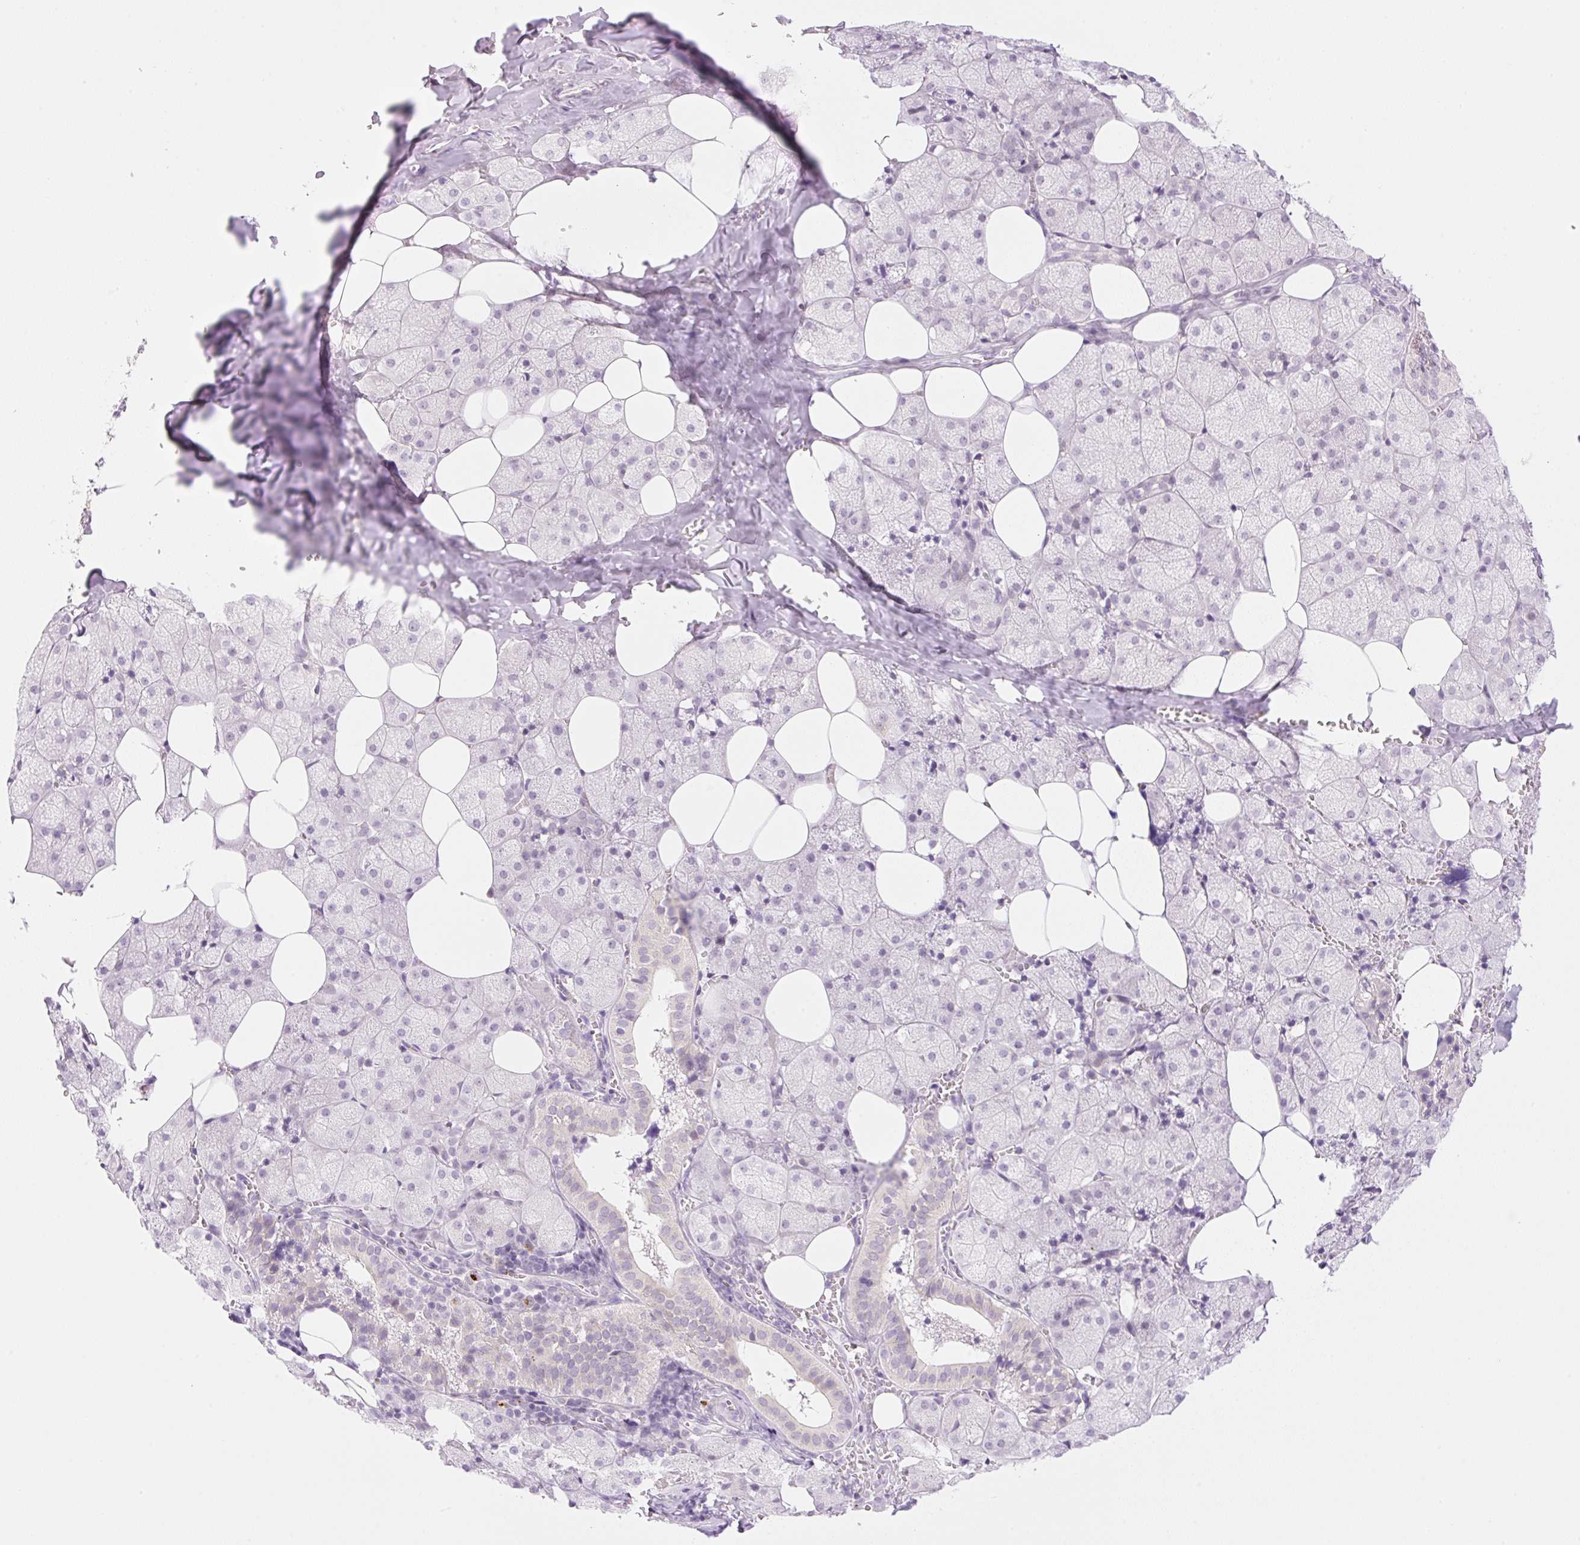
{"staining": {"intensity": "weak", "quantity": "<25%", "location": "nuclear"}, "tissue": "salivary gland", "cell_type": "Glandular cells", "image_type": "normal", "snomed": [{"axis": "morphology", "description": "Normal tissue, NOS"}, {"axis": "topography", "description": "Salivary gland"}, {"axis": "topography", "description": "Peripheral nerve tissue"}], "caption": "High magnification brightfield microscopy of unremarkable salivary gland stained with DAB (brown) and counterstained with hematoxylin (blue): glandular cells show no significant expression. (Immunohistochemistry, brightfield microscopy, high magnification).", "gene": "SPRYD4", "patient": {"sex": "male", "age": 38}}